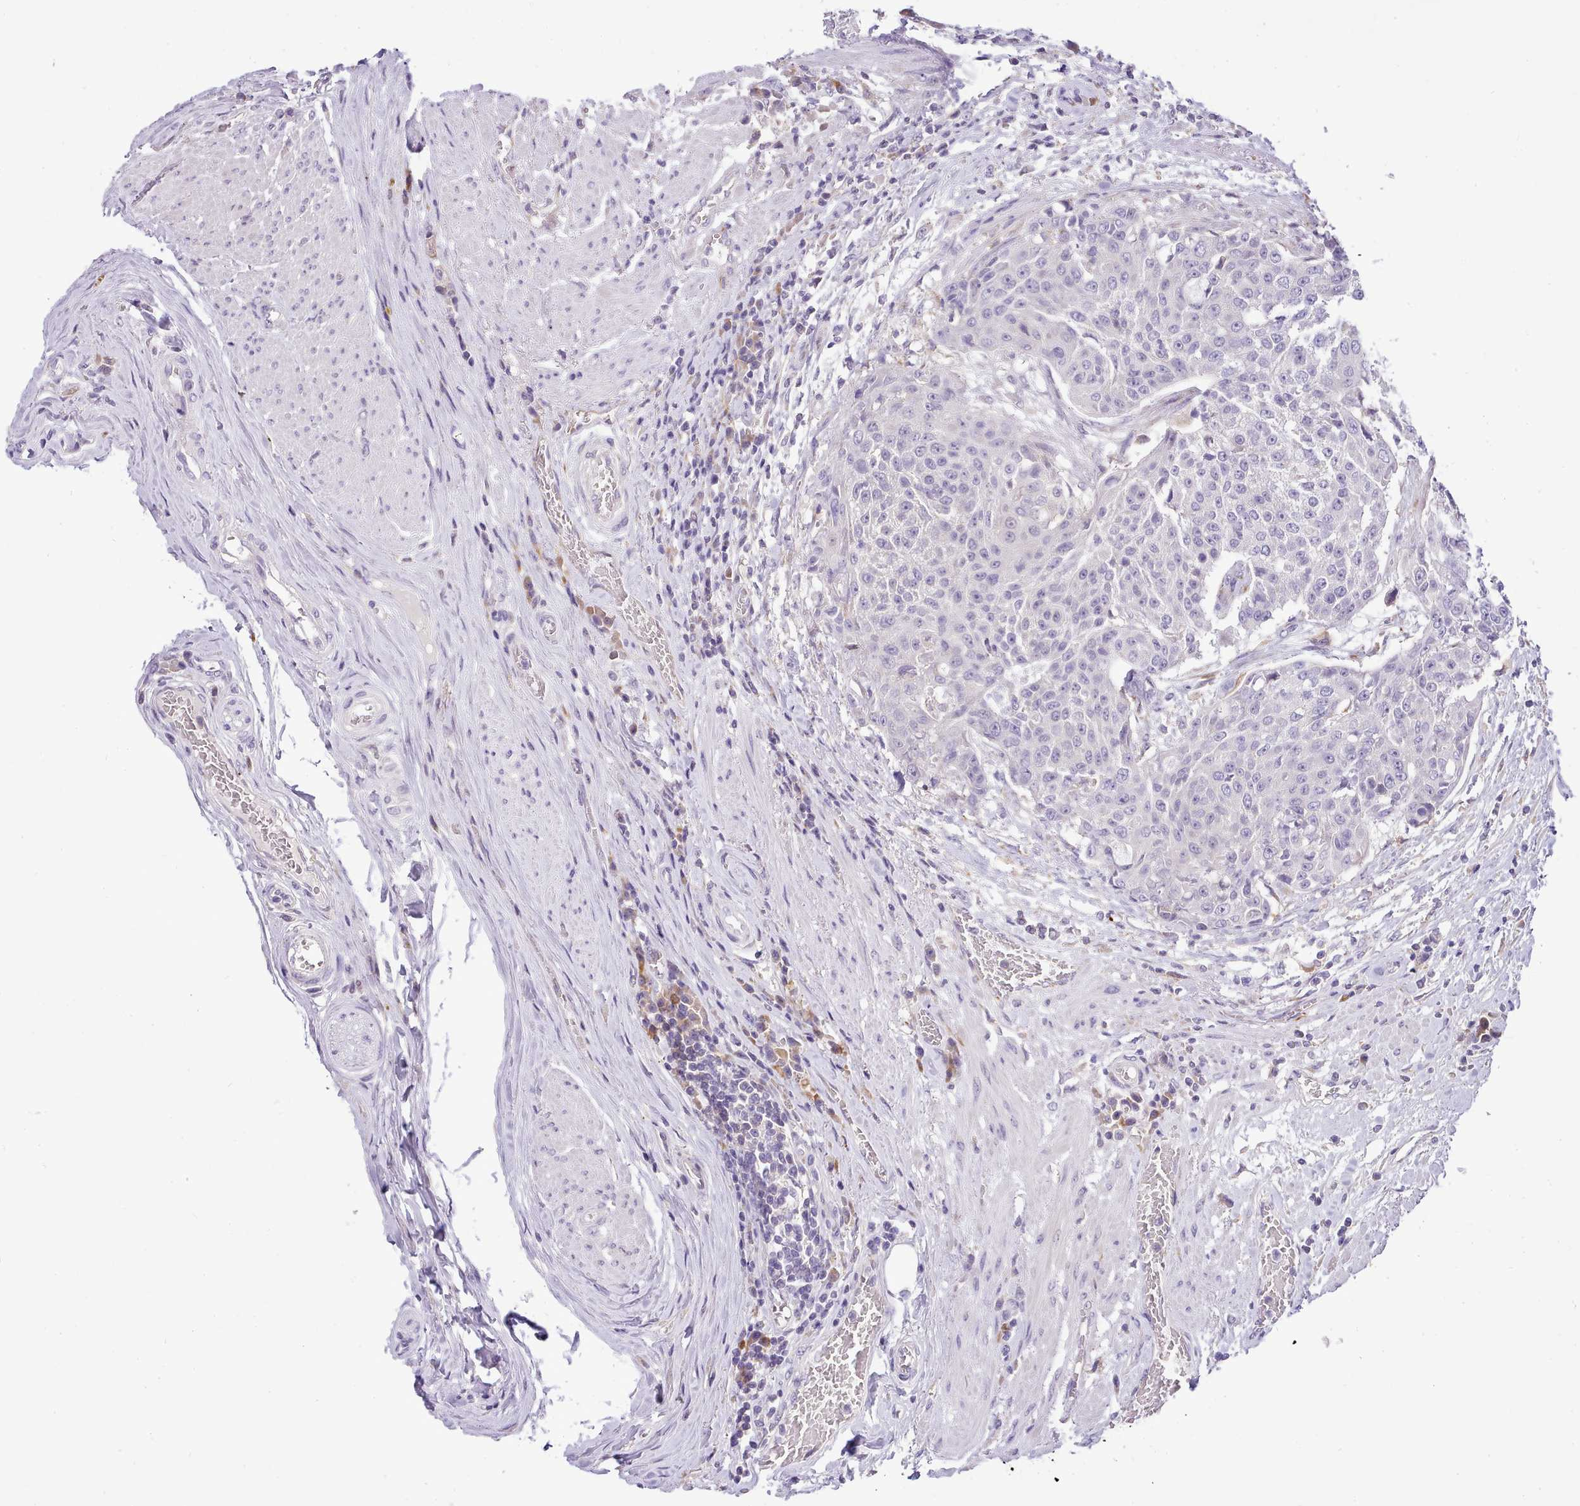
{"staining": {"intensity": "negative", "quantity": "none", "location": "none"}, "tissue": "urothelial cancer", "cell_type": "Tumor cells", "image_type": "cancer", "snomed": [{"axis": "morphology", "description": "Urothelial carcinoma, High grade"}, {"axis": "topography", "description": "Urinary bladder"}], "caption": "This photomicrograph is of urothelial carcinoma (high-grade) stained with immunohistochemistry (IHC) to label a protein in brown with the nuclei are counter-stained blue. There is no expression in tumor cells.", "gene": "FAM83E", "patient": {"sex": "female", "age": 63}}